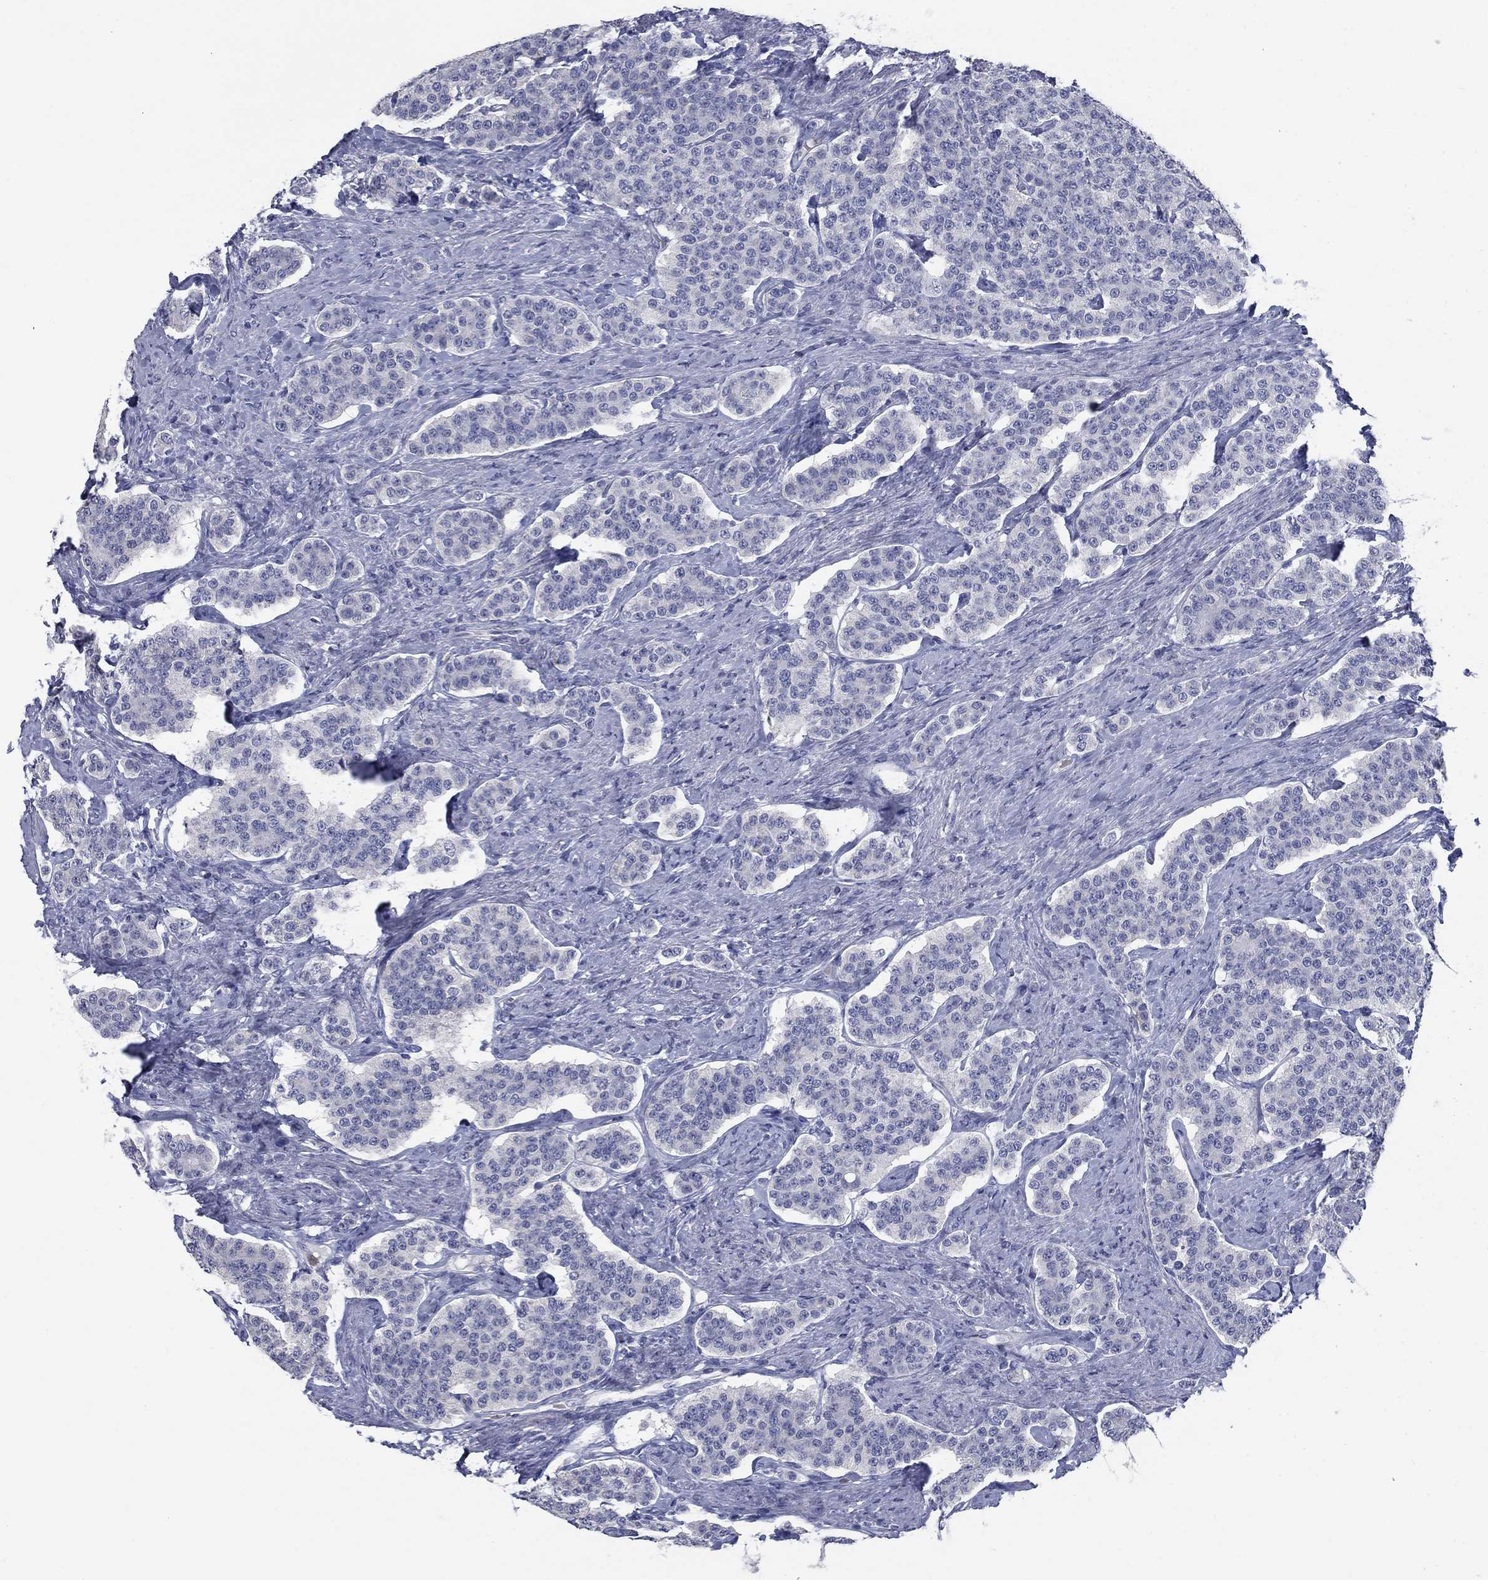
{"staining": {"intensity": "negative", "quantity": "none", "location": "none"}, "tissue": "carcinoid", "cell_type": "Tumor cells", "image_type": "cancer", "snomed": [{"axis": "morphology", "description": "Carcinoid, malignant, NOS"}, {"axis": "topography", "description": "Small intestine"}], "caption": "Protein analysis of carcinoid exhibits no significant expression in tumor cells.", "gene": "DNER", "patient": {"sex": "female", "age": 58}}